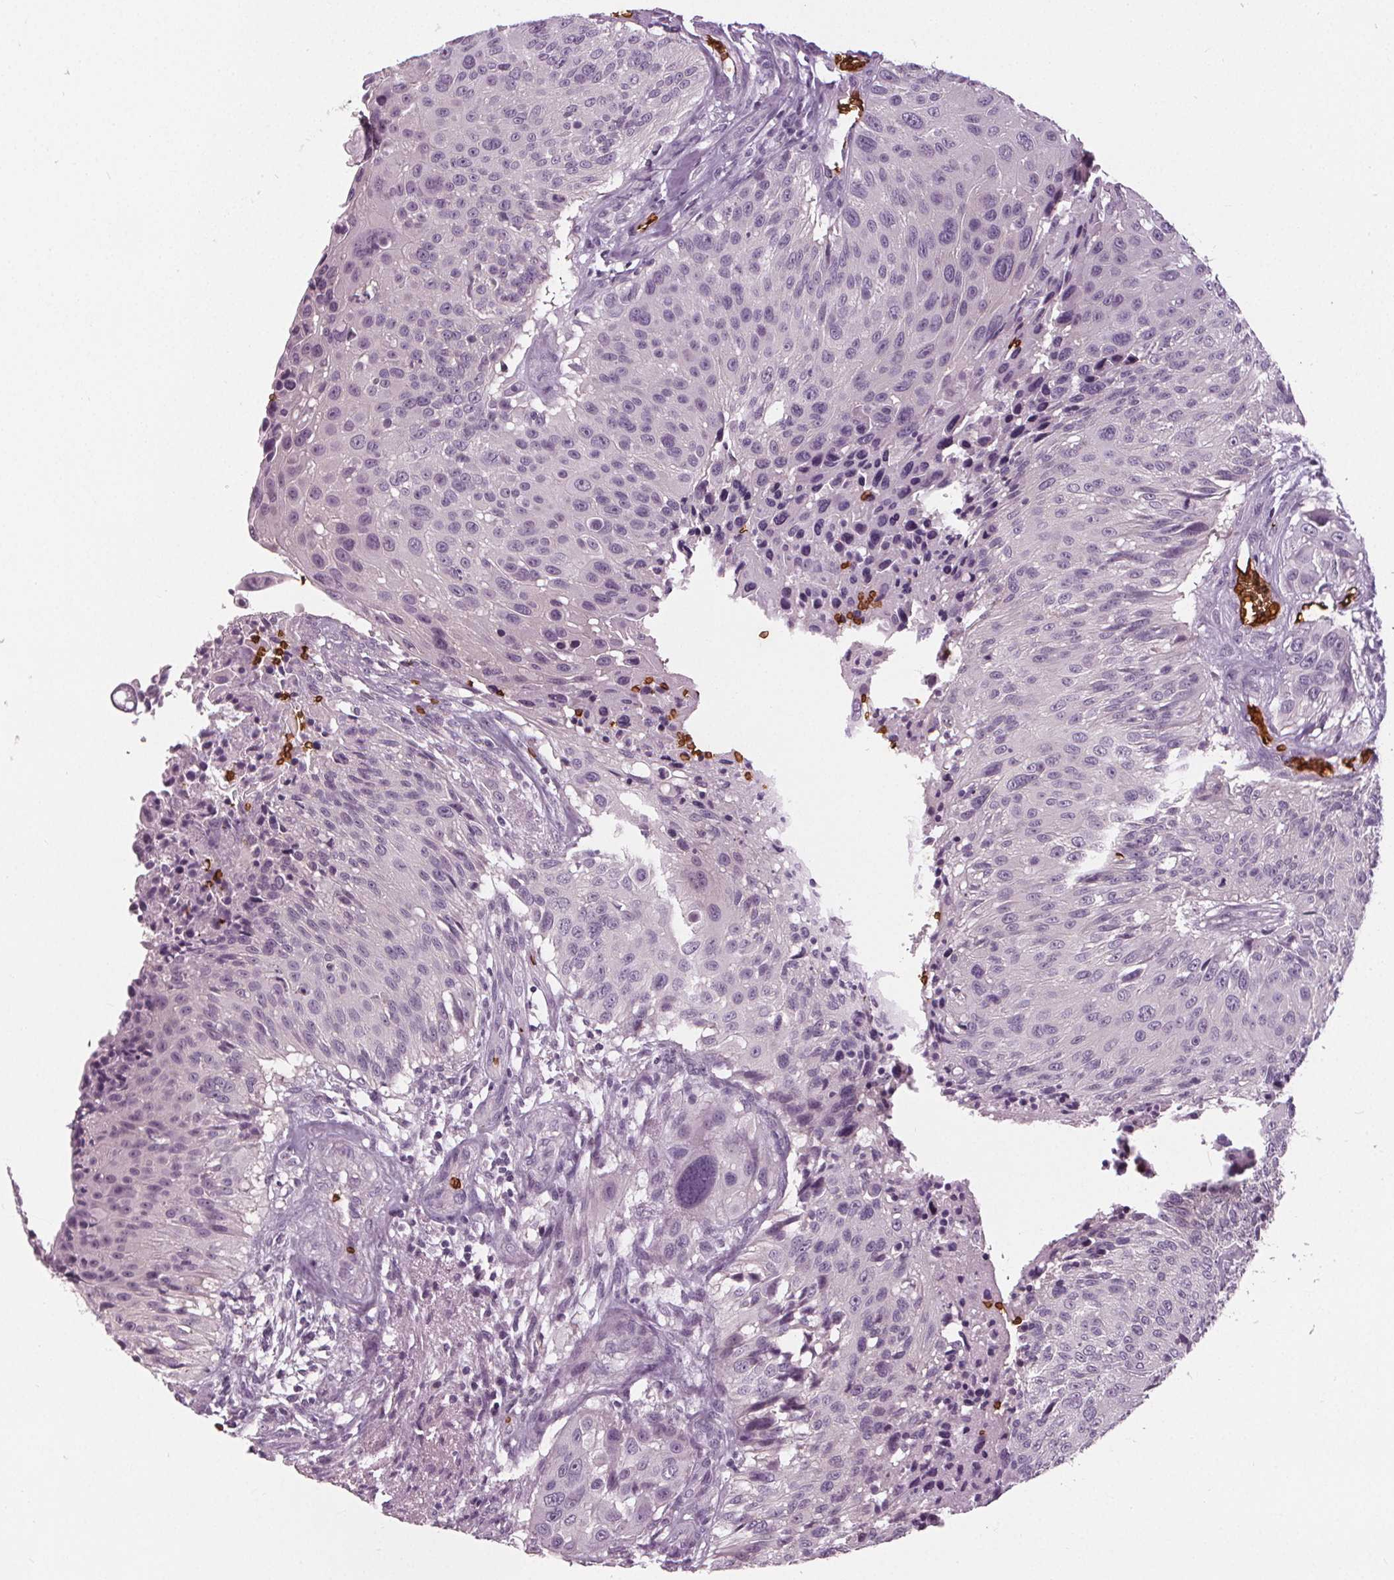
{"staining": {"intensity": "negative", "quantity": "none", "location": "none"}, "tissue": "urothelial cancer", "cell_type": "Tumor cells", "image_type": "cancer", "snomed": [{"axis": "morphology", "description": "Urothelial carcinoma, NOS"}, {"axis": "topography", "description": "Urinary bladder"}], "caption": "This photomicrograph is of transitional cell carcinoma stained with immunohistochemistry to label a protein in brown with the nuclei are counter-stained blue. There is no staining in tumor cells.", "gene": "SLC4A1", "patient": {"sex": "male", "age": 55}}